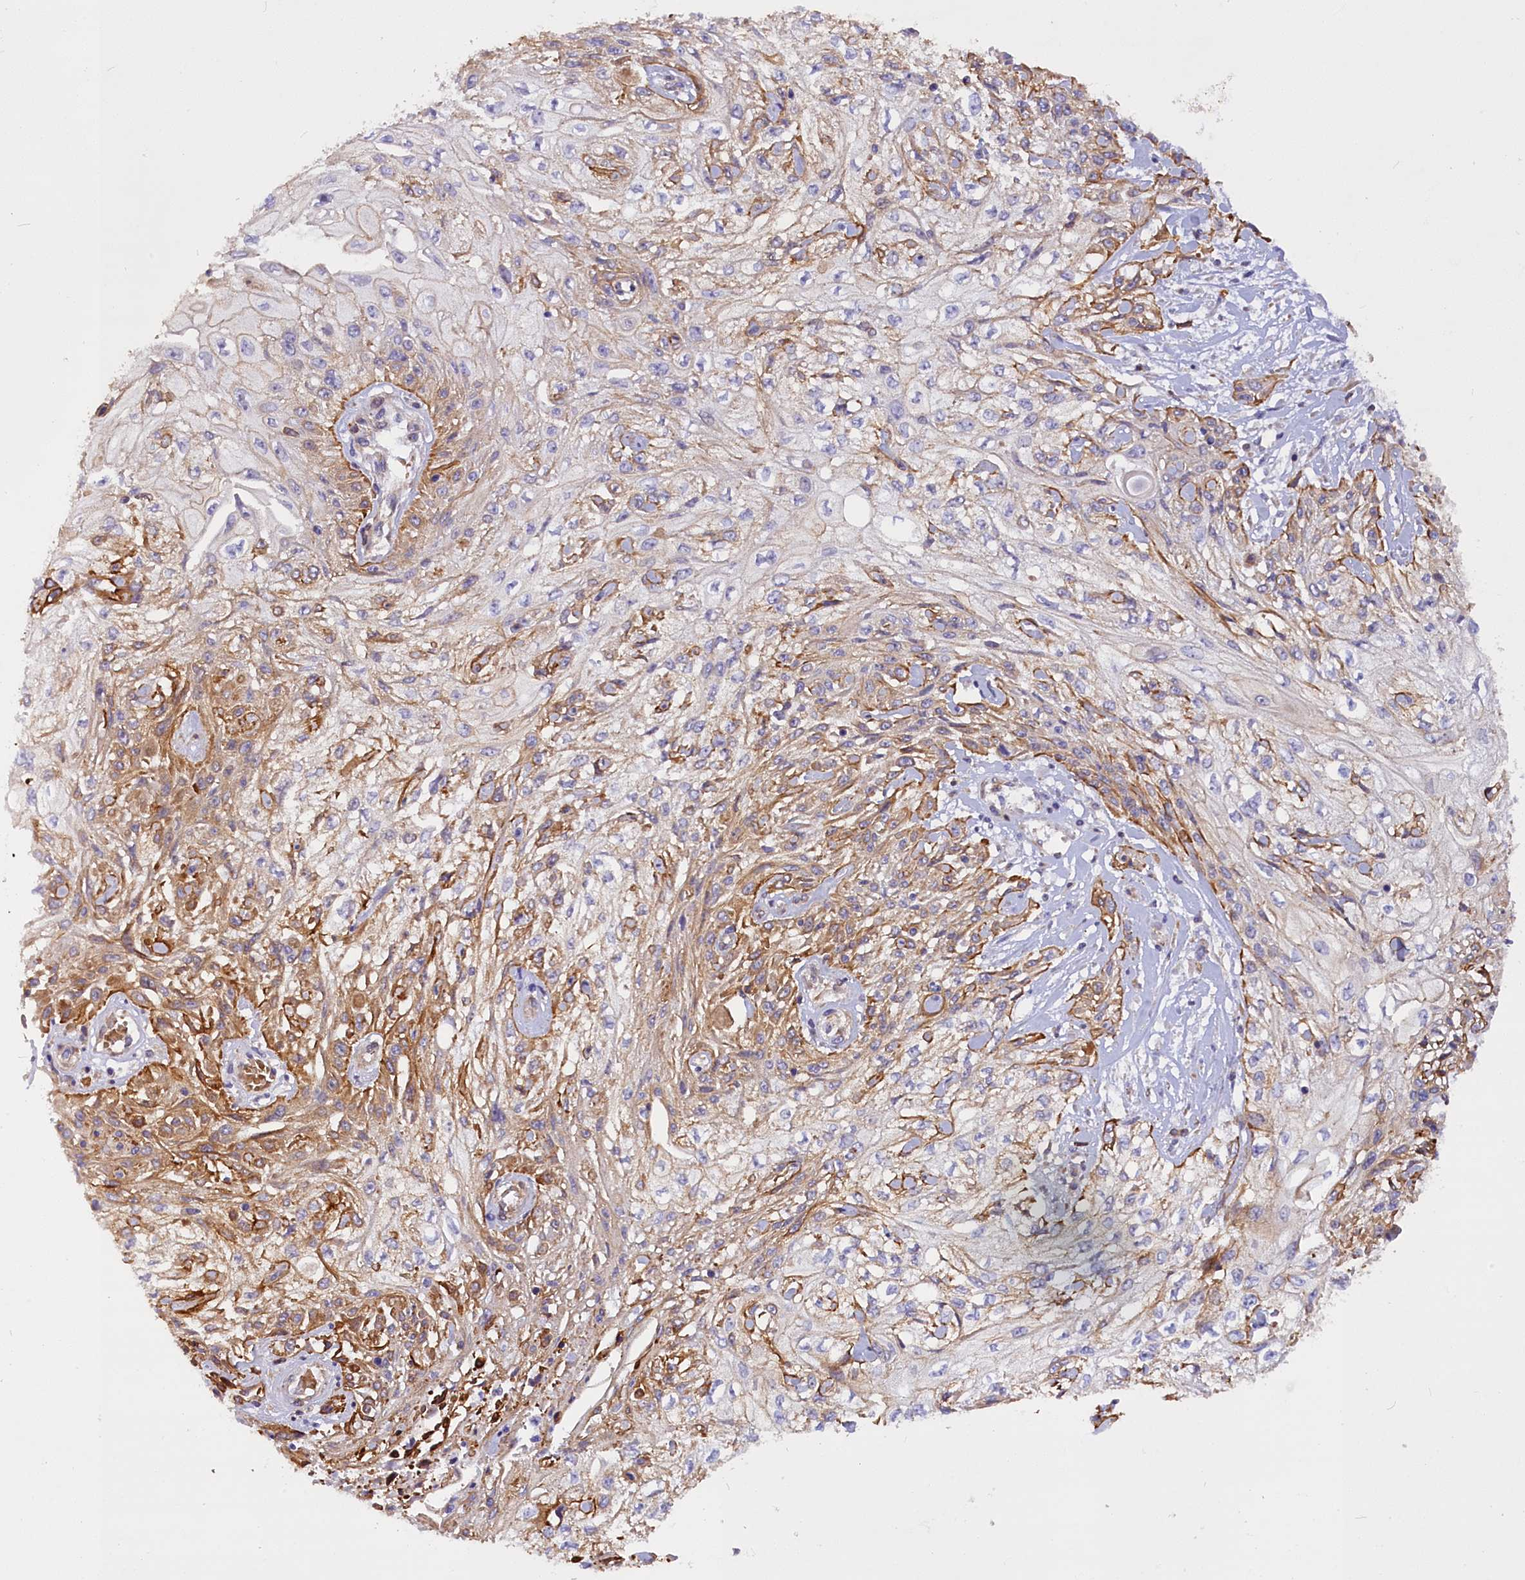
{"staining": {"intensity": "negative", "quantity": "none", "location": "none"}, "tissue": "skin cancer", "cell_type": "Tumor cells", "image_type": "cancer", "snomed": [{"axis": "morphology", "description": "Squamous cell carcinoma, NOS"}, {"axis": "morphology", "description": "Squamous cell carcinoma, metastatic, NOS"}, {"axis": "topography", "description": "Skin"}, {"axis": "topography", "description": "Lymph node"}], "caption": "Skin cancer was stained to show a protein in brown. There is no significant staining in tumor cells.", "gene": "MED20", "patient": {"sex": "male", "age": 75}}